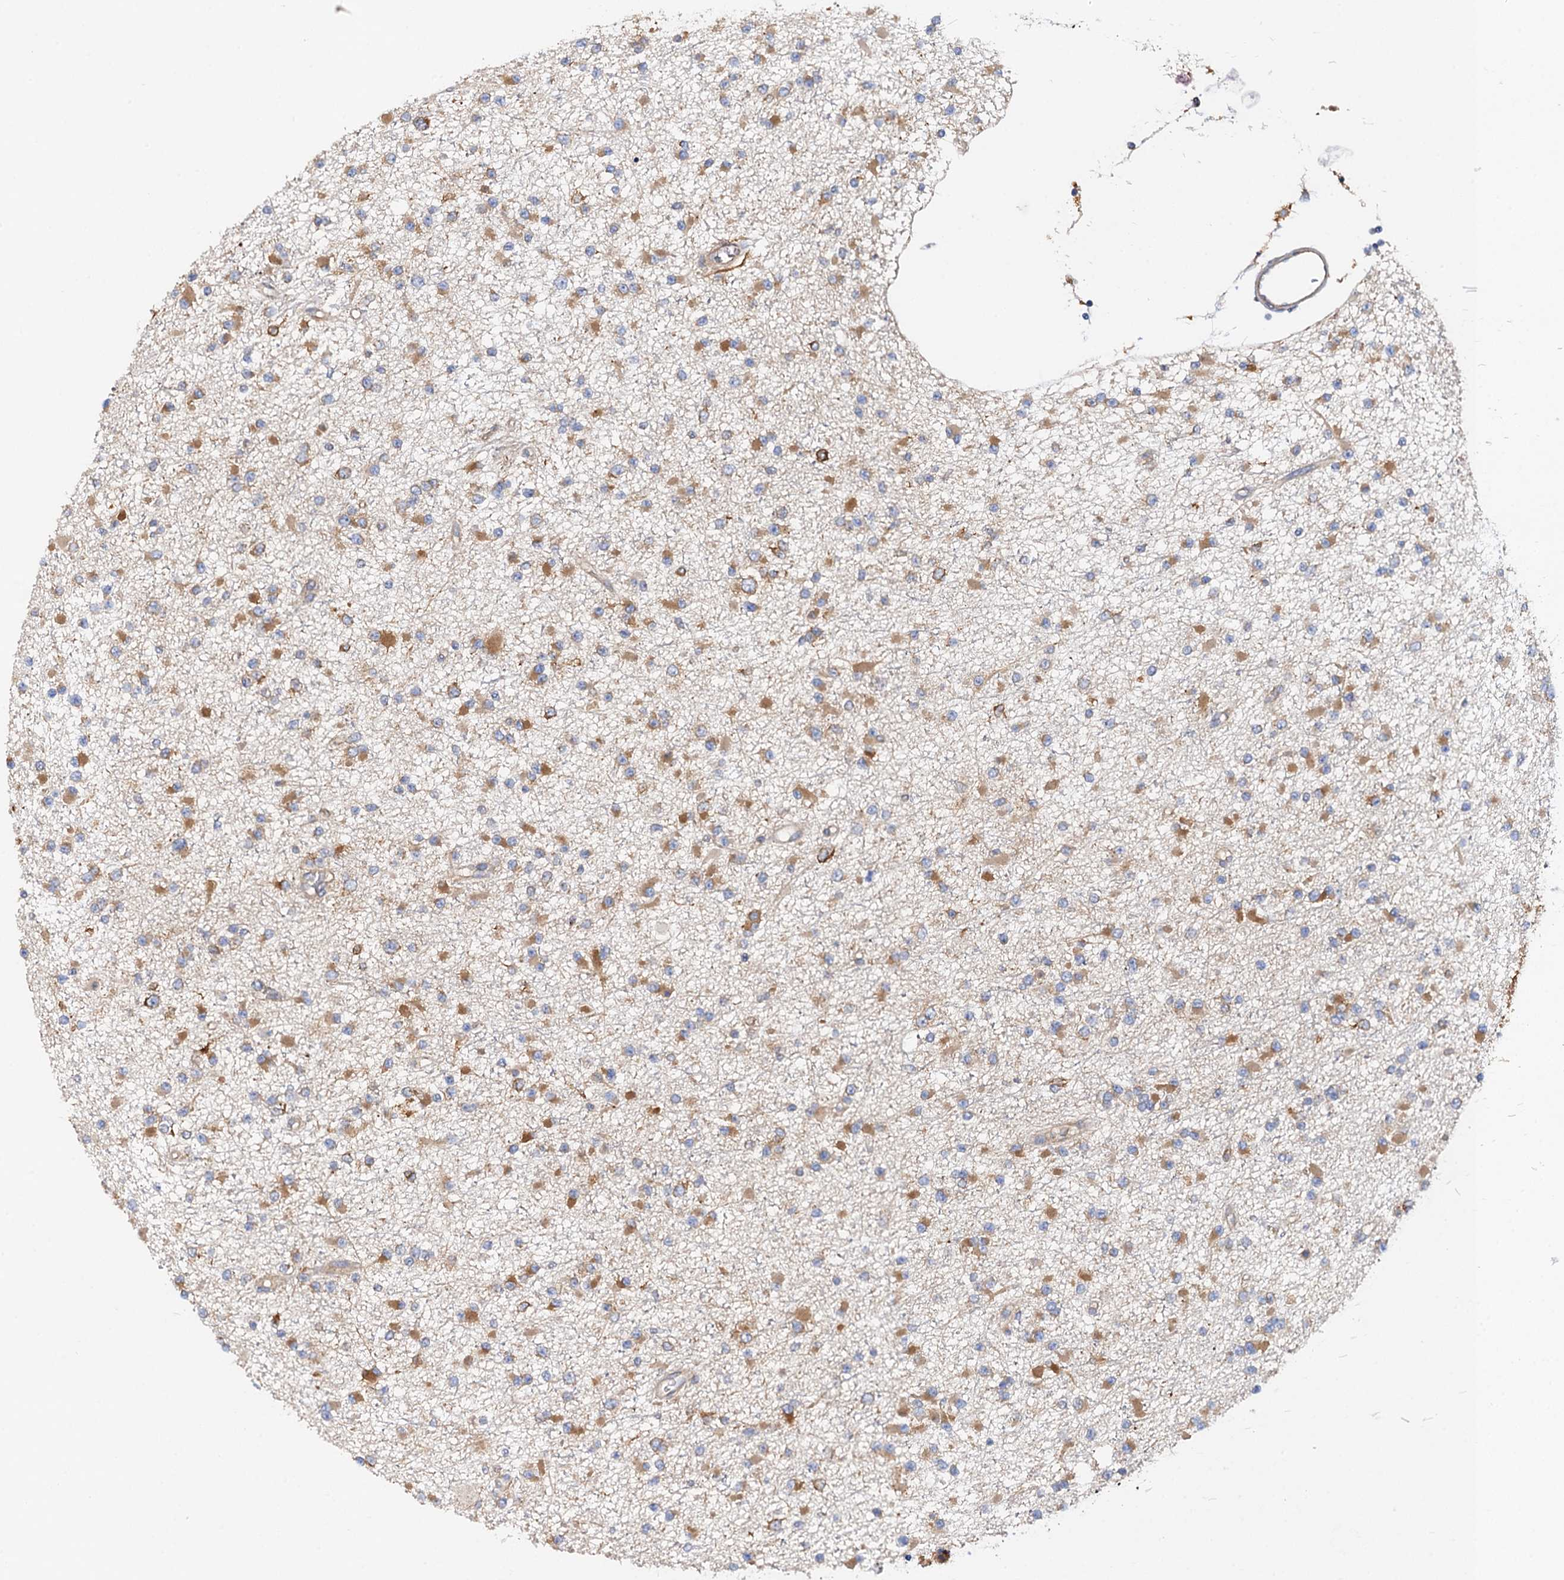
{"staining": {"intensity": "moderate", "quantity": "25%-75%", "location": "cytoplasmic/membranous"}, "tissue": "glioma", "cell_type": "Tumor cells", "image_type": "cancer", "snomed": [{"axis": "morphology", "description": "Glioma, malignant, Low grade"}, {"axis": "topography", "description": "Brain"}], "caption": "Immunohistochemistry (IHC) of malignant glioma (low-grade) exhibits medium levels of moderate cytoplasmic/membranous positivity in approximately 25%-75% of tumor cells. (IHC, brightfield microscopy, high magnification).", "gene": "MRPL48", "patient": {"sex": "female", "age": 22}}